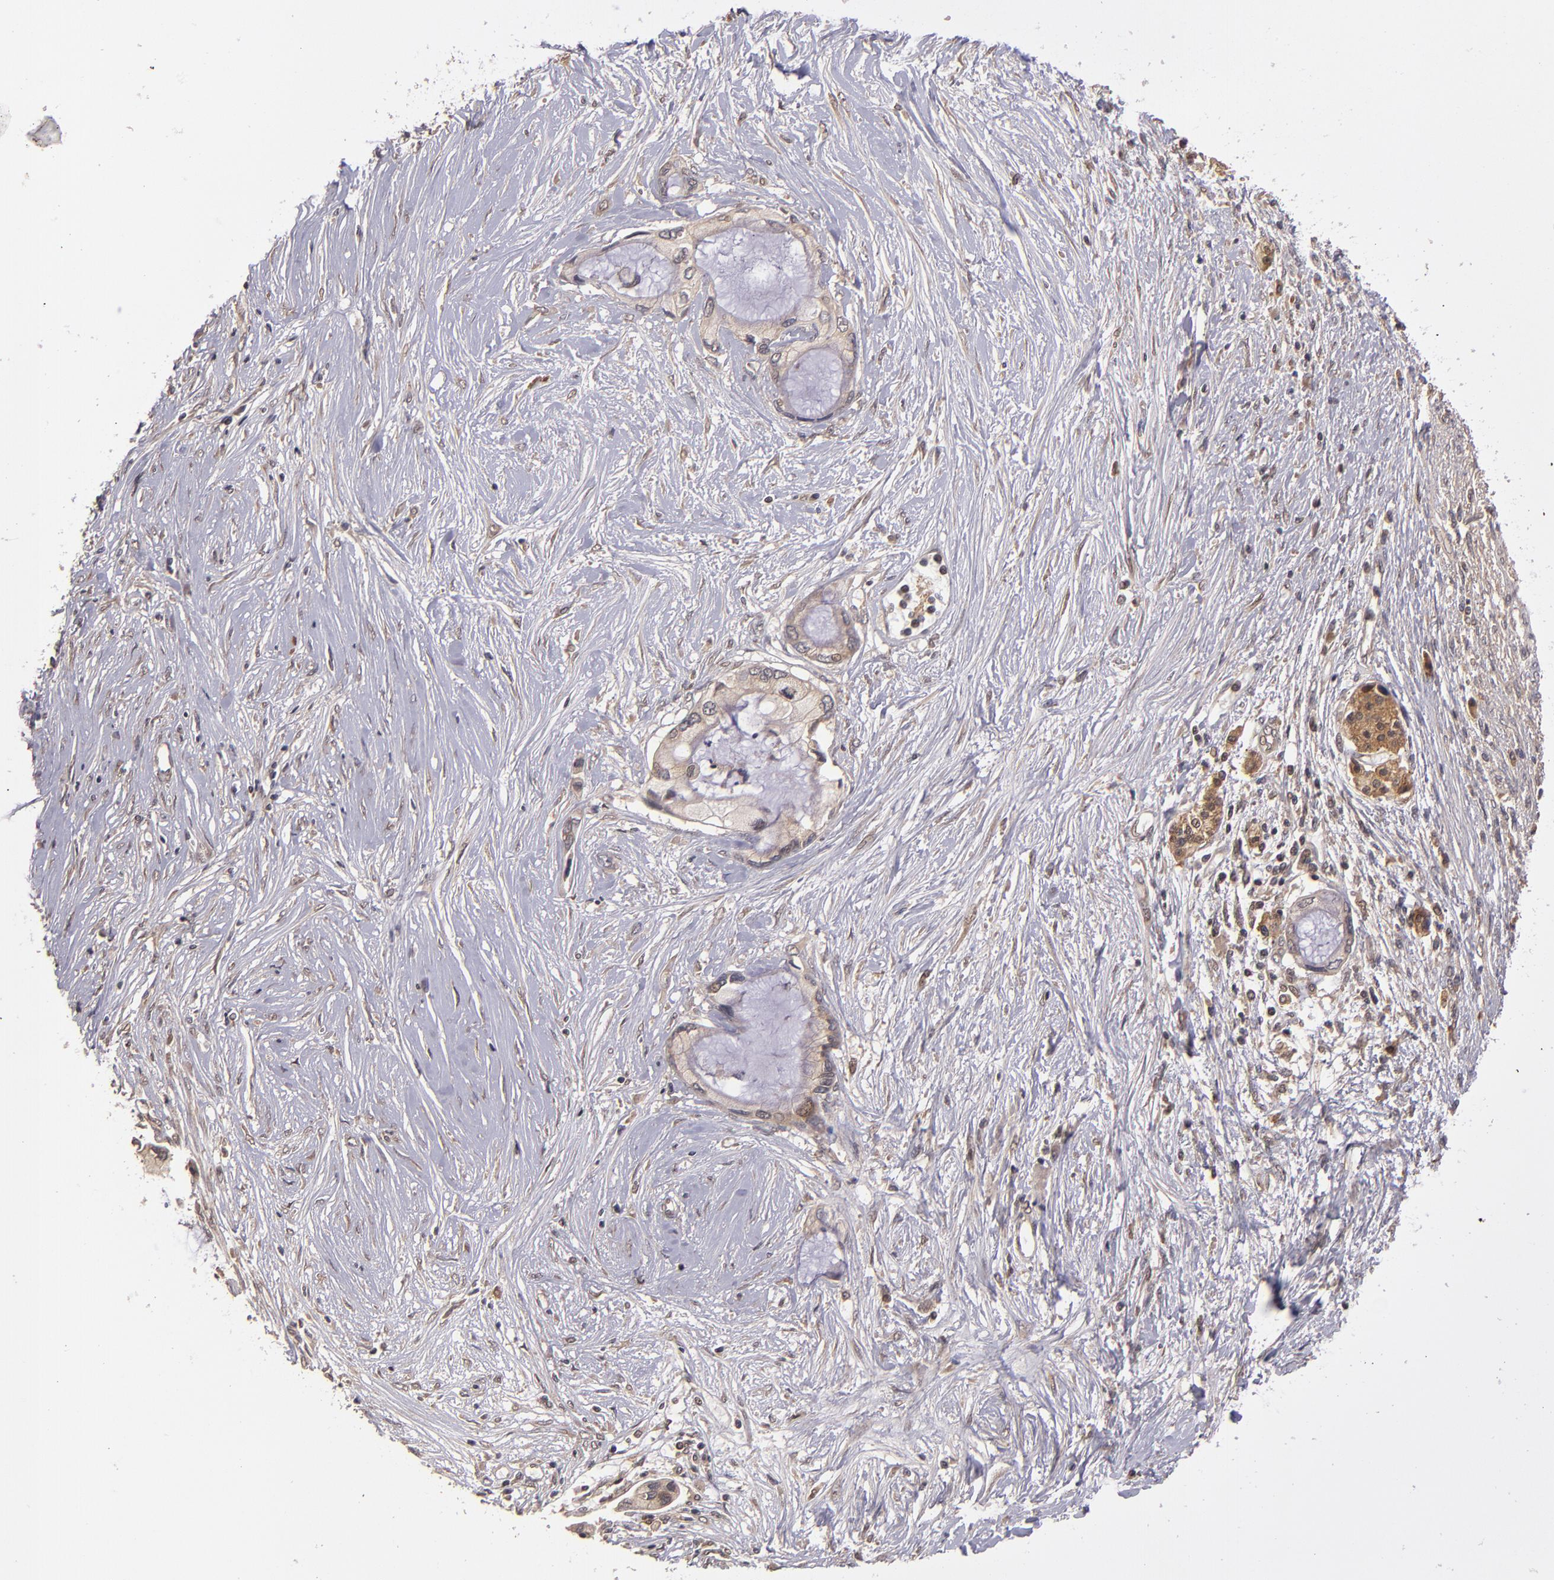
{"staining": {"intensity": "negative", "quantity": "none", "location": "none"}, "tissue": "pancreatic cancer", "cell_type": "Tumor cells", "image_type": "cancer", "snomed": [{"axis": "morphology", "description": "Adenocarcinoma, NOS"}, {"axis": "topography", "description": "Pancreas"}], "caption": "DAB immunohistochemical staining of pancreatic cancer (adenocarcinoma) exhibits no significant expression in tumor cells. Brightfield microscopy of IHC stained with DAB (brown) and hematoxylin (blue), captured at high magnification.", "gene": "ABHD12B", "patient": {"sex": "female", "age": 59}}